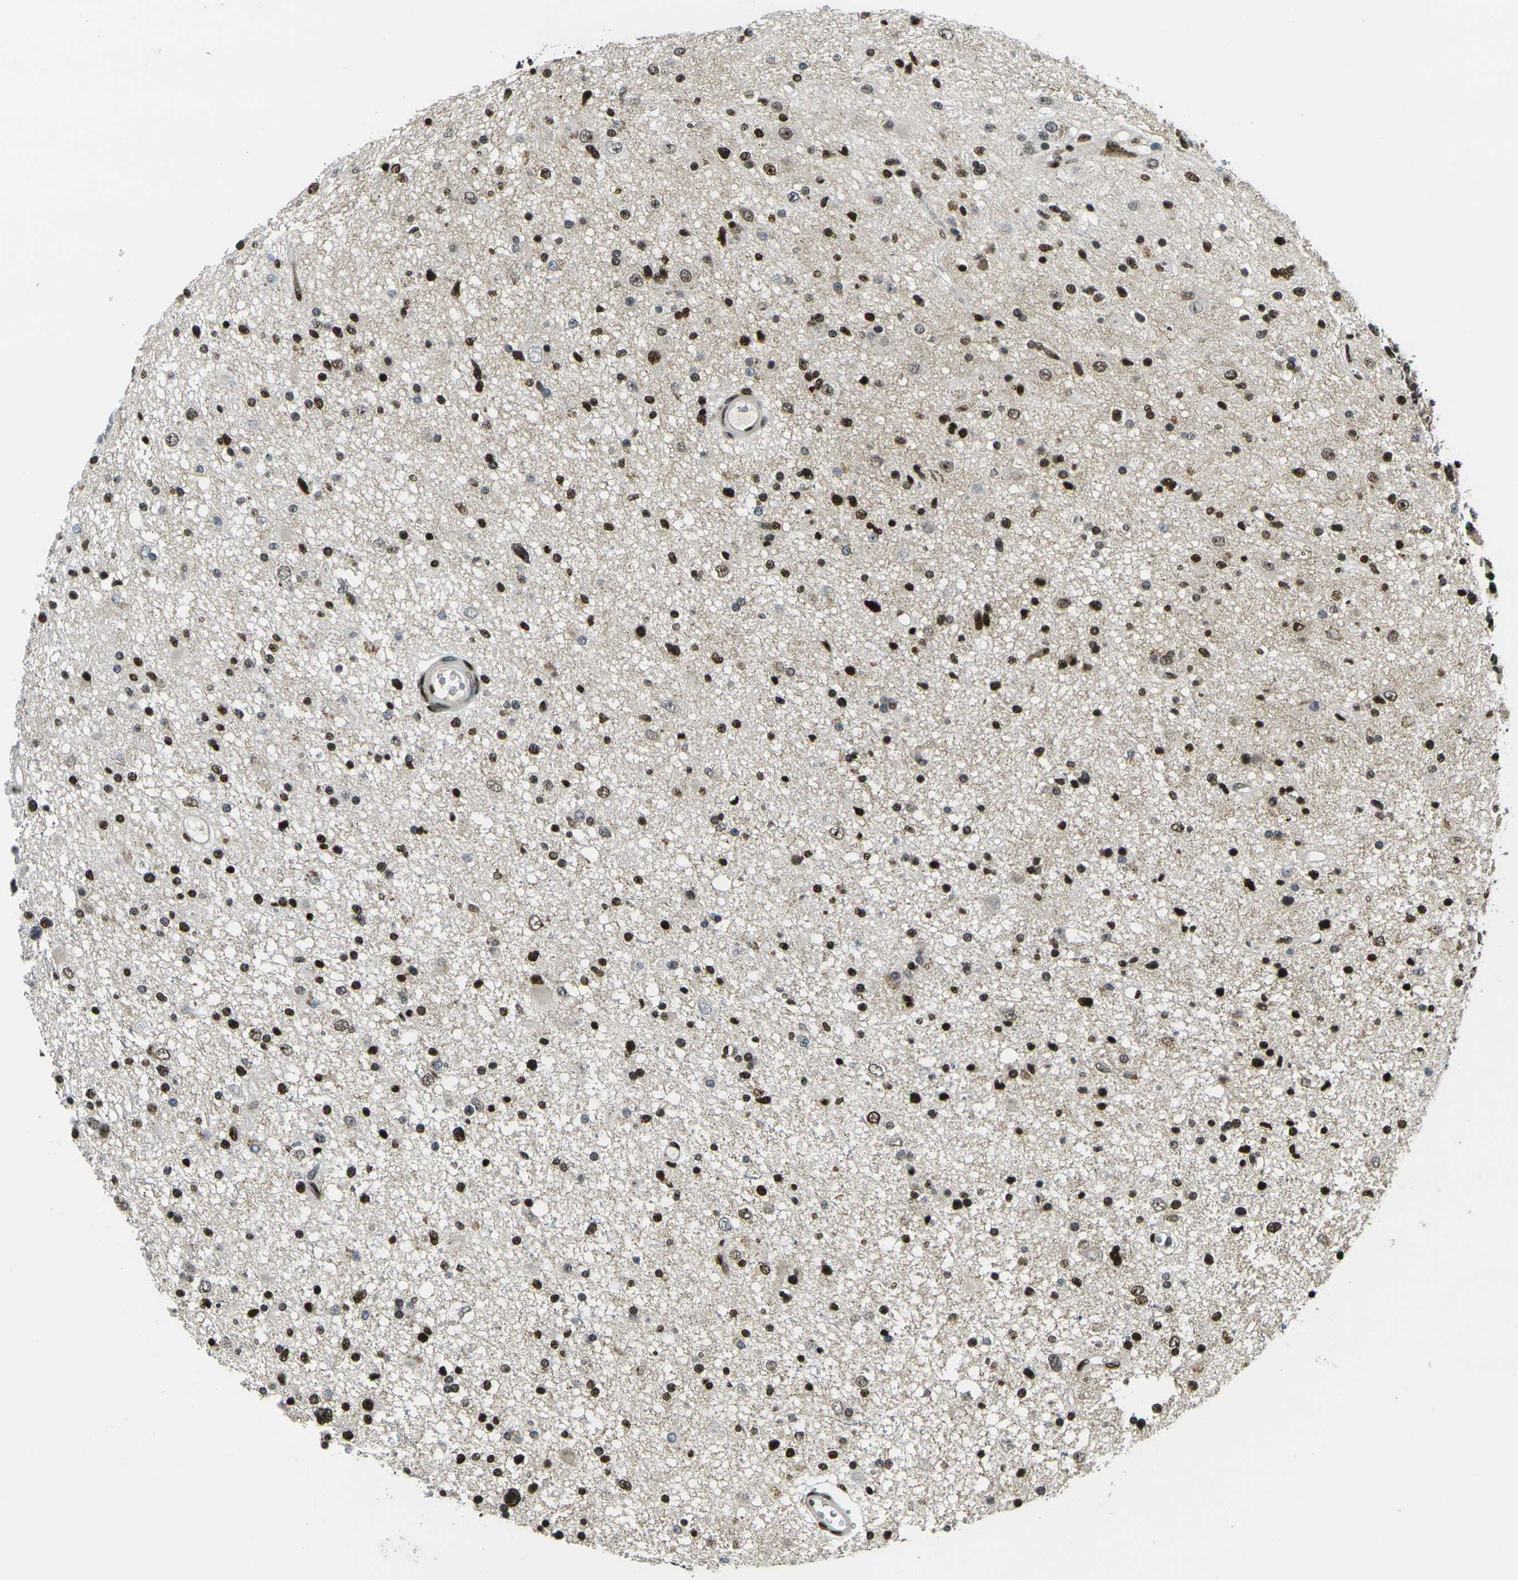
{"staining": {"intensity": "strong", "quantity": ">75%", "location": "nuclear"}, "tissue": "glioma", "cell_type": "Tumor cells", "image_type": "cancer", "snomed": [{"axis": "morphology", "description": "Glioma, malignant, High grade"}, {"axis": "topography", "description": "Brain"}], "caption": "About >75% of tumor cells in glioma show strong nuclear protein positivity as visualized by brown immunohistochemical staining.", "gene": "H1-10", "patient": {"sex": "male", "age": 33}}